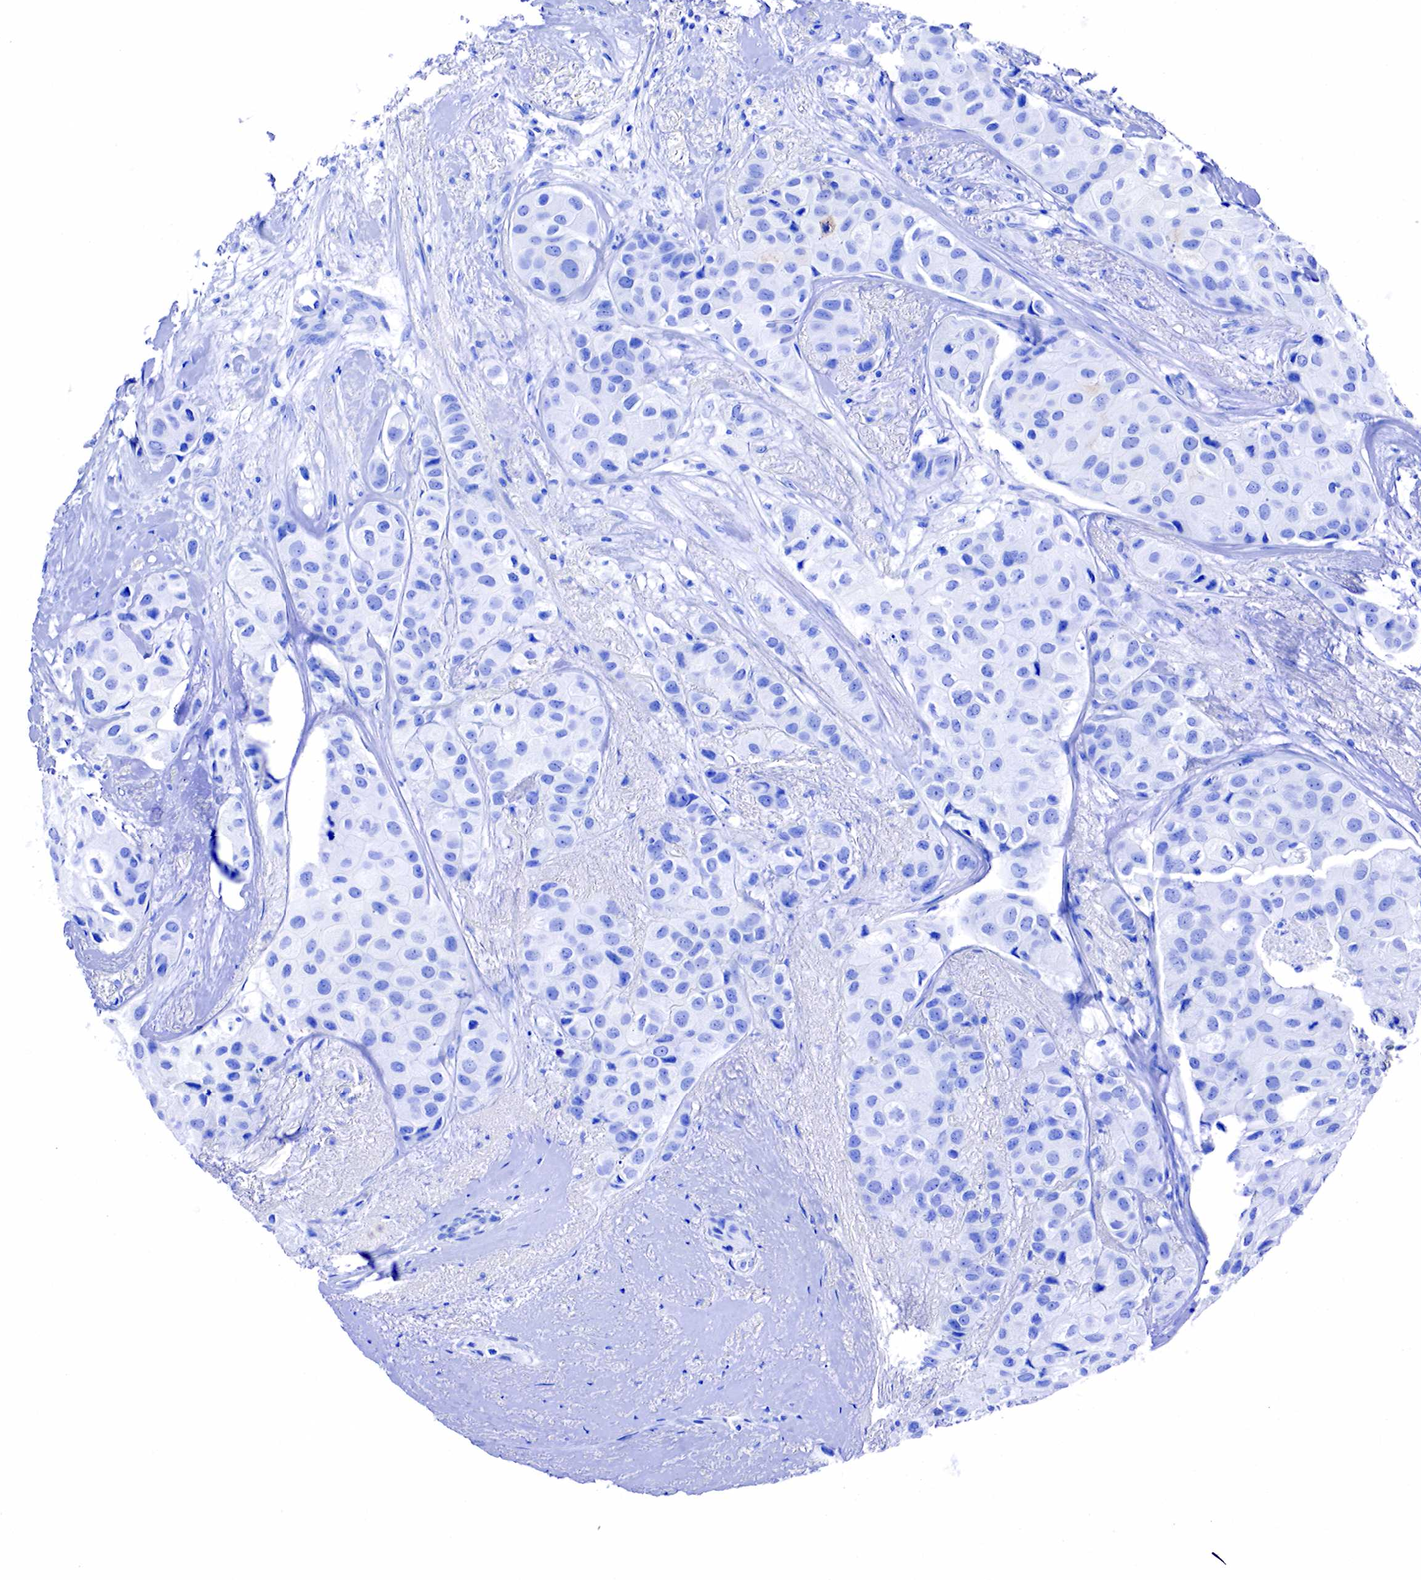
{"staining": {"intensity": "negative", "quantity": "none", "location": "none"}, "tissue": "breast cancer", "cell_type": "Tumor cells", "image_type": "cancer", "snomed": [{"axis": "morphology", "description": "Duct carcinoma"}, {"axis": "topography", "description": "Breast"}], "caption": "Immunohistochemistry (IHC) micrograph of neoplastic tissue: infiltrating ductal carcinoma (breast) stained with DAB (3,3'-diaminobenzidine) demonstrates no significant protein staining in tumor cells.", "gene": "FUT4", "patient": {"sex": "female", "age": 68}}